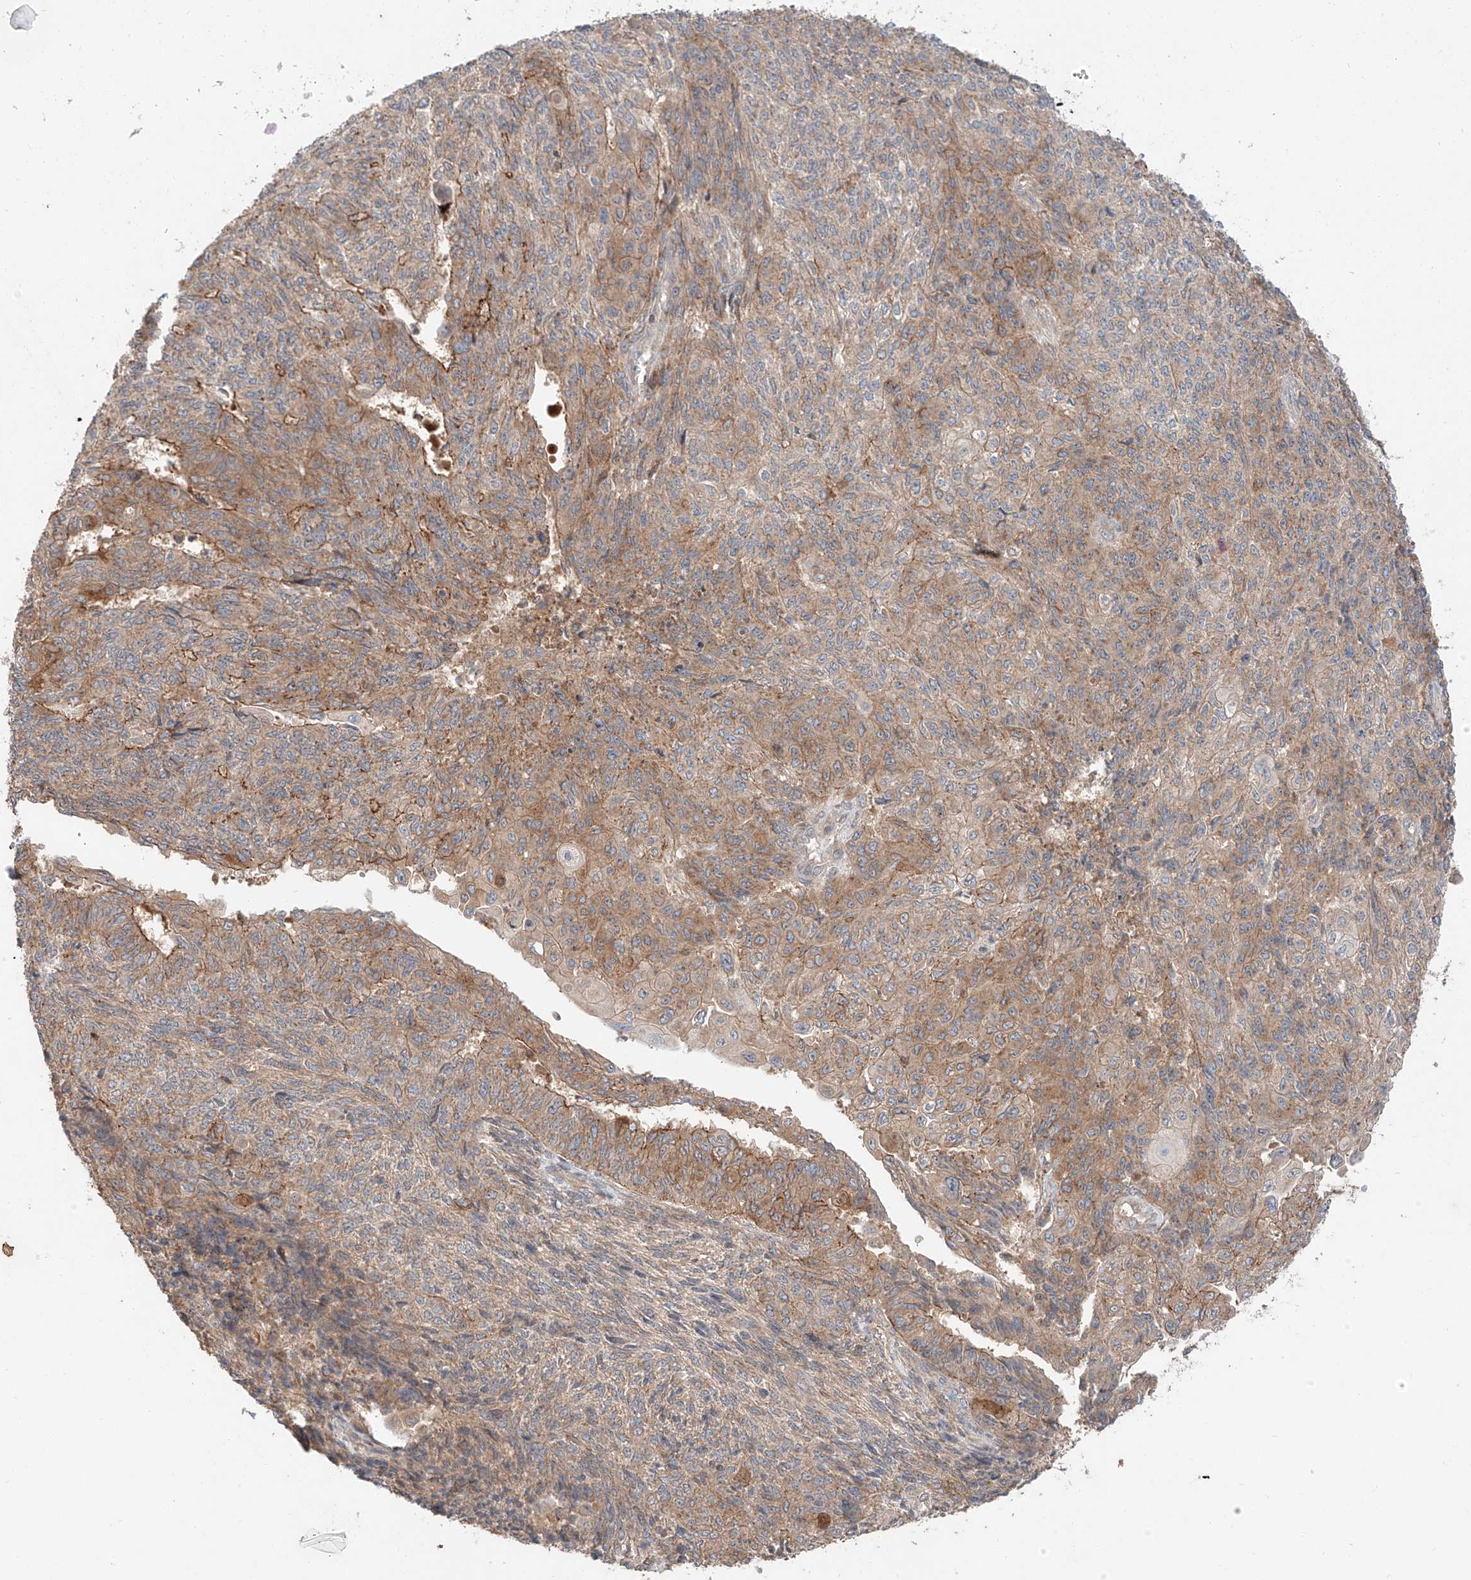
{"staining": {"intensity": "moderate", "quantity": ">75%", "location": "cytoplasmic/membranous"}, "tissue": "endometrial cancer", "cell_type": "Tumor cells", "image_type": "cancer", "snomed": [{"axis": "morphology", "description": "Adenocarcinoma, NOS"}, {"axis": "topography", "description": "Endometrium"}], "caption": "IHC histopathology image of neoplastic tissue: human endometrial adenocarcinoma stained using immunohistochemistry (IHC) demonstrates medium levels of moderate protein expression localized specifically in the cytoplasmic/membranous of tumor cells, appearing as a cytoplasmic/membranous brown color.", "gene": "XPNPEP1", "patient": {"sex": "female", "age": 32}}